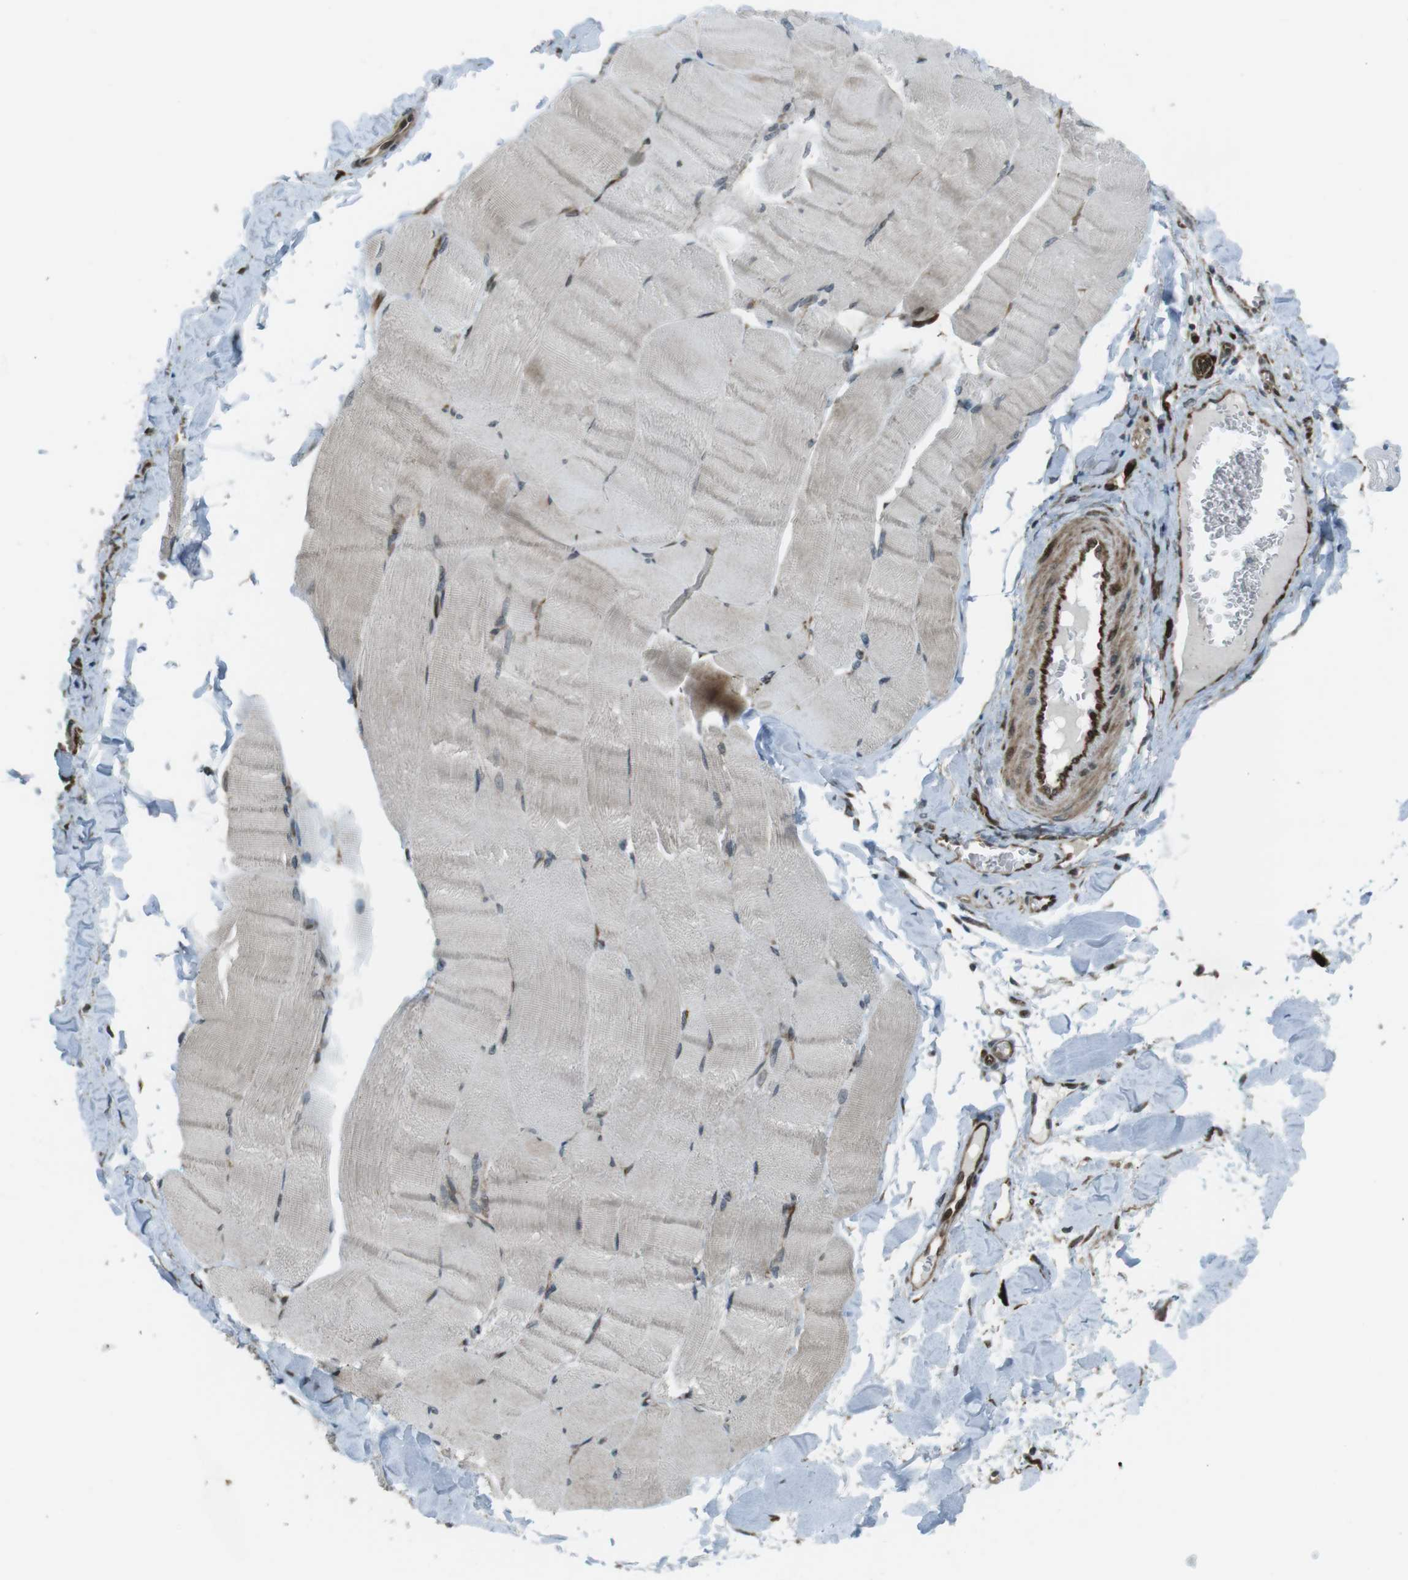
{"staining": {"intensity": "weak", "quantity": "25%-75%", "location": "cytoplasmic/membranous"}, "tissue": "skeletal muscle", "cell_type": "Myocytes", "image_type": "normal", "snomed": [{"axis": "morphology", "description": "Normal tissue, NOS"}, {"axis": "morphology", "description": "Squamous cell carcinoma, NOS"}, {"axis": "topography", "description": "Skeletal muscle"}], "caption": "Immunohistochemistry (IHC) photomicrograph of normal human skeletal muscle stained for a protein (brown), which exhibits low levels of weak cytoplasmic/membranous positivity in approximately 25%-75% of myocytes.", "gene": "ZNF330", "patient": {"sex": "male", "age": 51}}